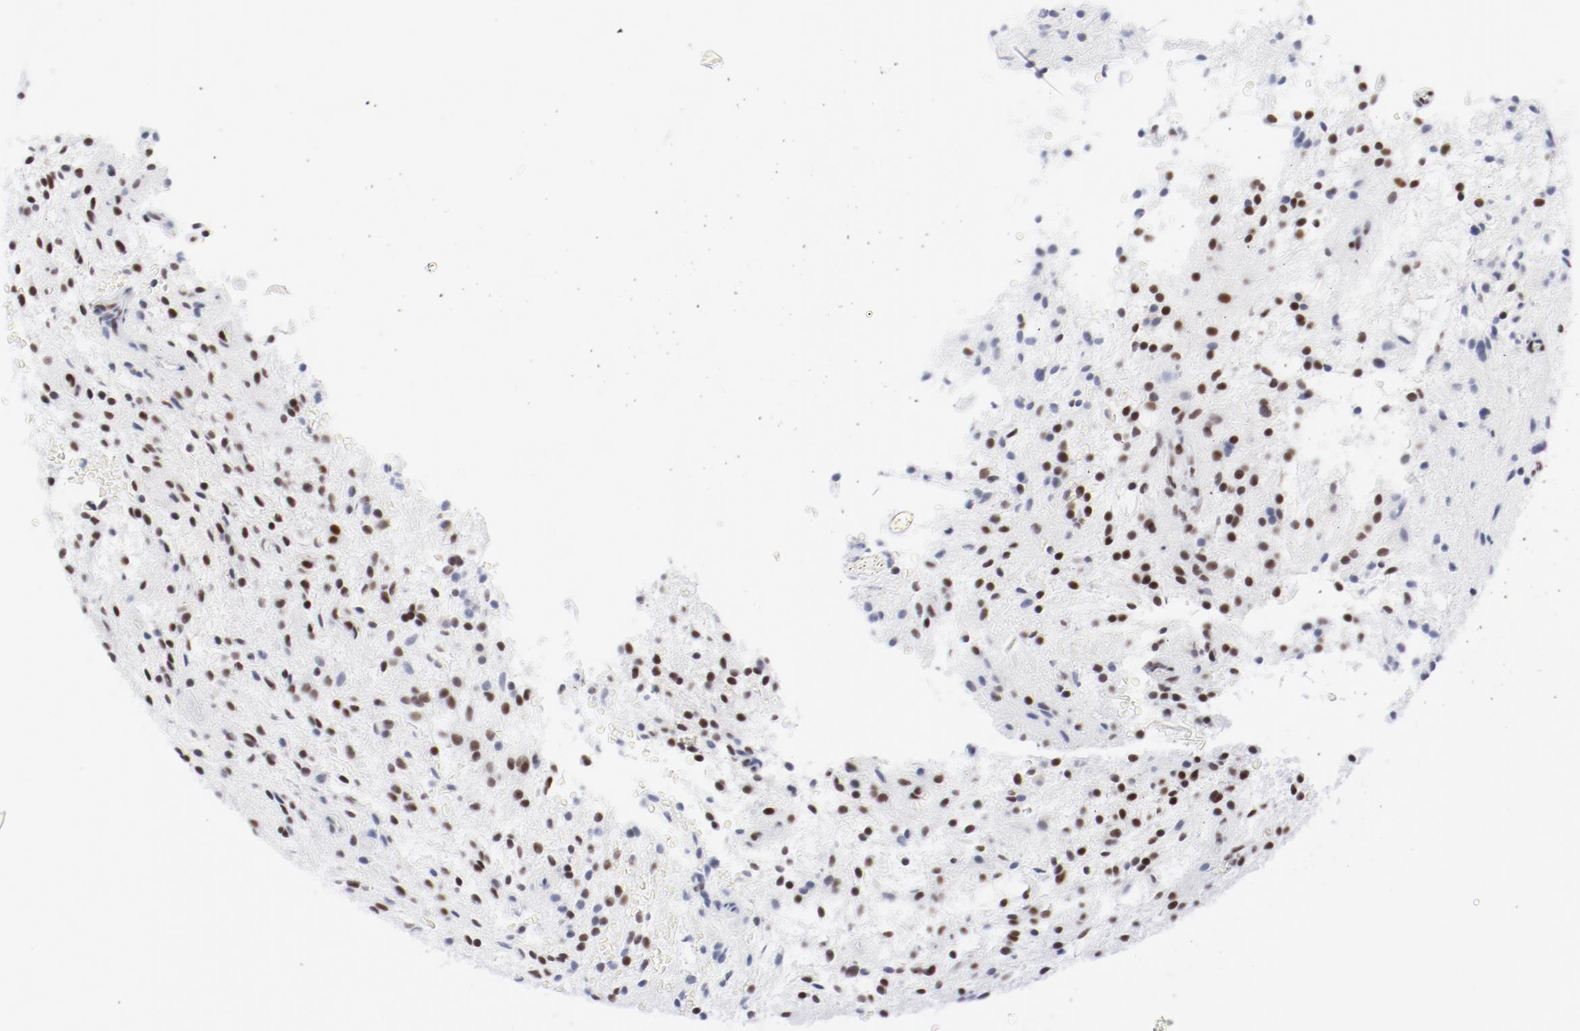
{"staining": {"intensity": "moderate", "quantity": "25%-75%", "location": "nuclear"}, "tissue": "glioma", "cell_type": "Tumor cells", "image_type": "cancer", "snomed": [{"axis": "morphology", "description": "Glioma, malignant, NOS"}, {"axis": "topography", "description": "Cerebellum"}], "caption": "The histopathology image reveals a brown stain indicating the presence of a protein in the nuclear of tumor cells in glioma.", "gene": "ATF2", "patient": {"sex": "female", "age": 10}}